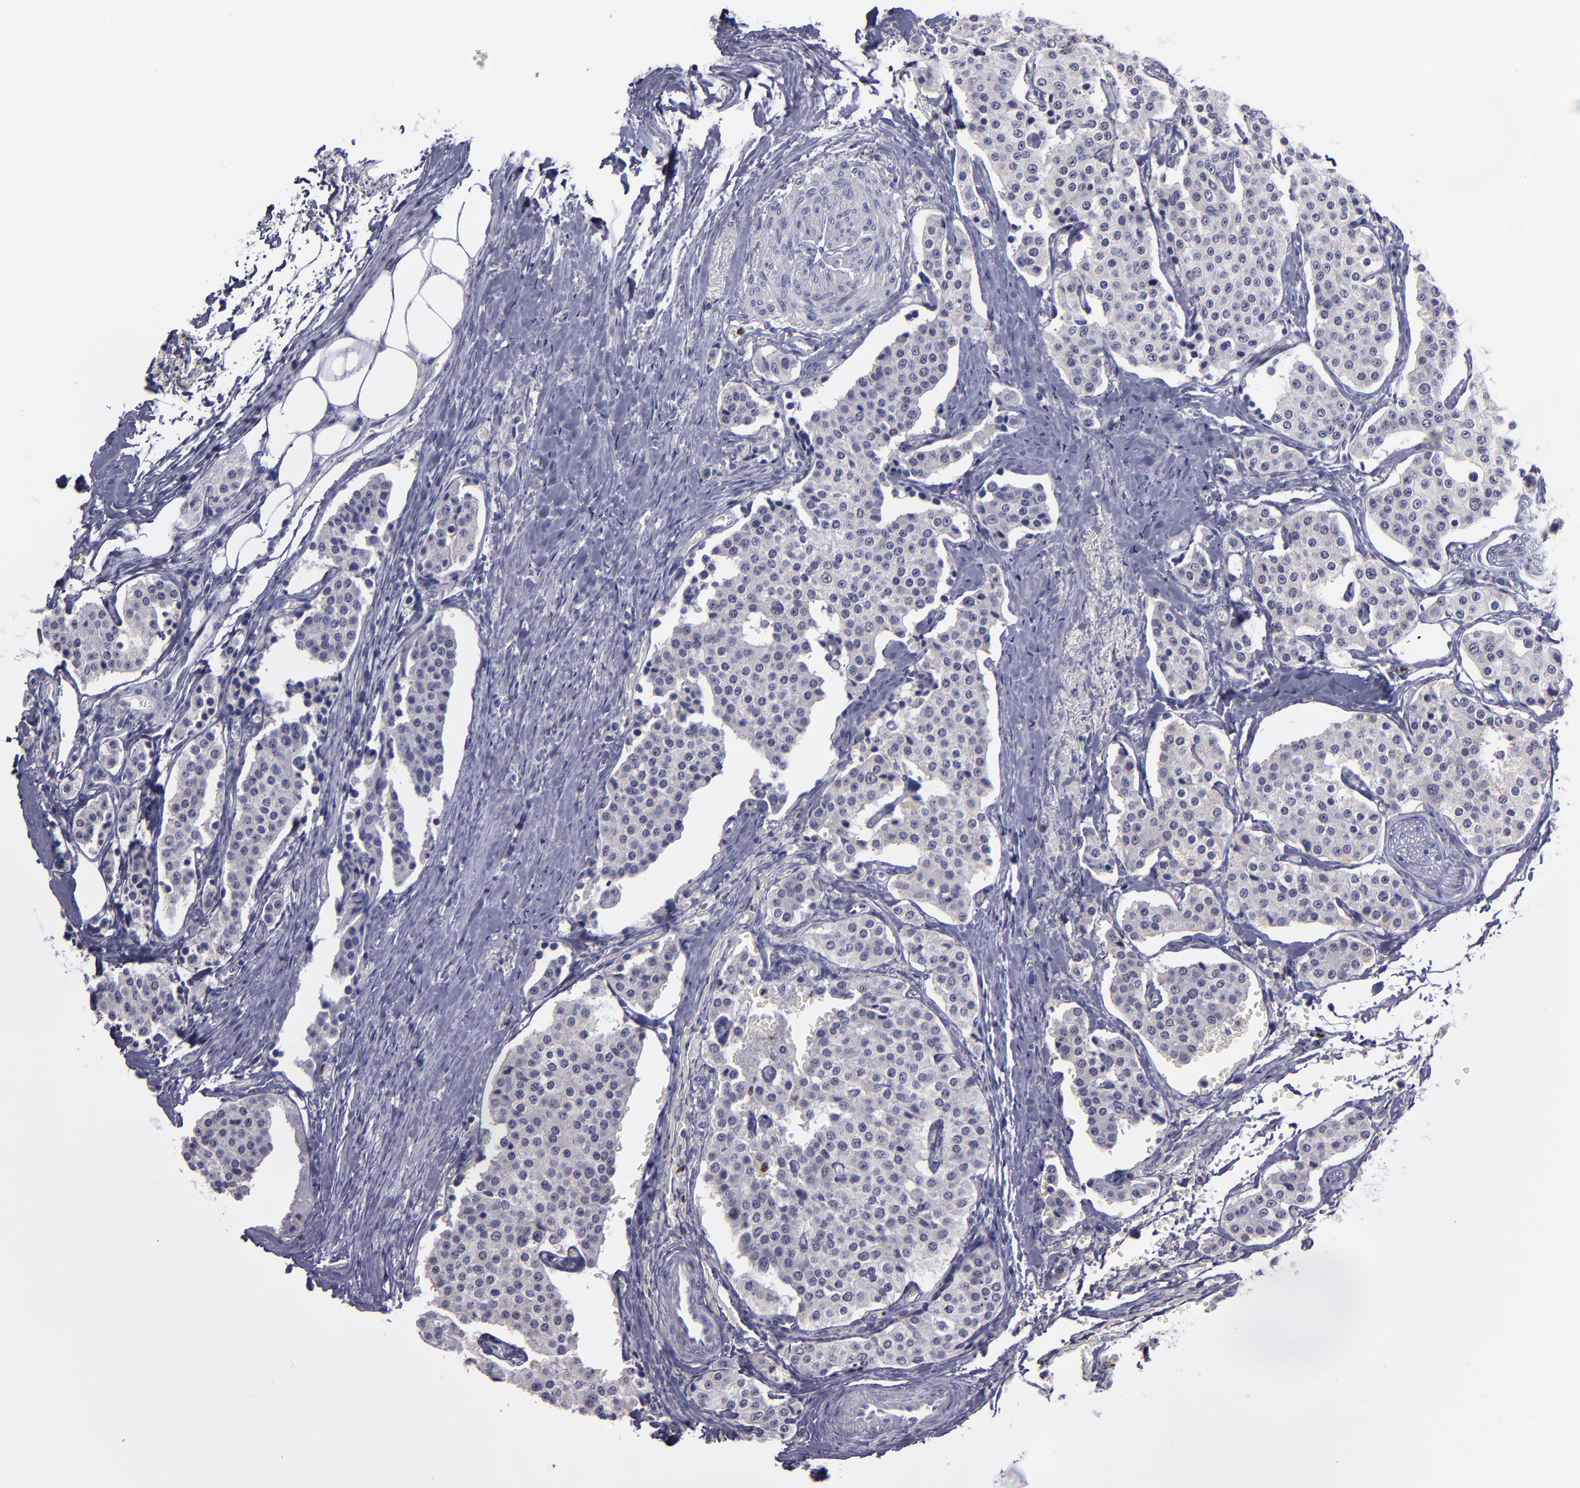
{"staining": {"intensity": "negative", "quantity": "none", "location": "none"}, "tissue": "carcinoid", "cell_type": "Tumor cells", "image_type": "cancer", "snomed": [{"axis": "morphology", "description": "Carcinoid, malignant, NOS"}, {"axis": "topography", "description": "Colon"}], "caption": "Human carcinoid stained for a protein using IHC demonstrates no expression in tumor cells.", "gene": "CEBPE", "patient": {"sex": "female", "age": 61}}